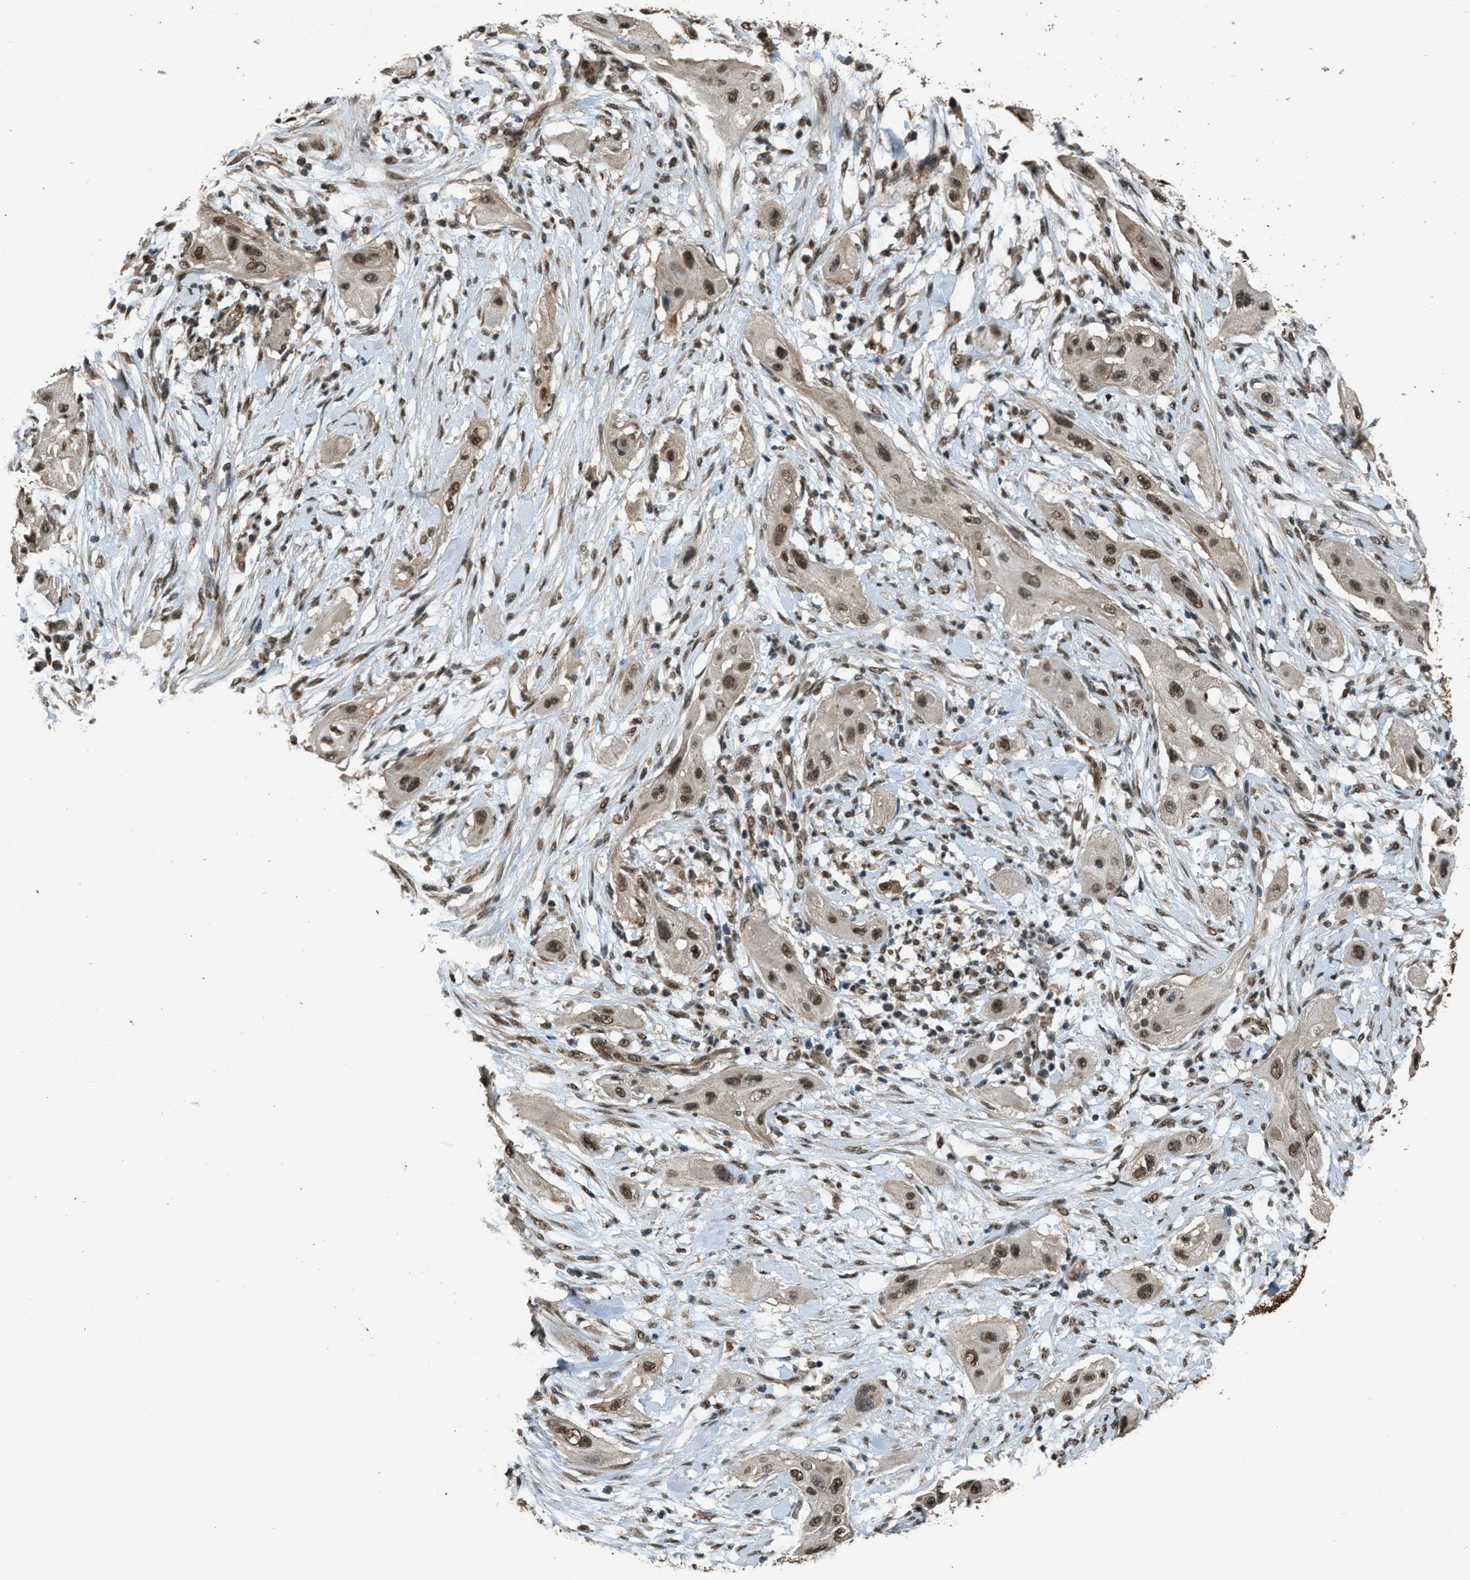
{"staining": {"intensity": "moderate", "quantity": ">75%", "location": "nuclear"}, "tissue": "lung cancer", "cell_type": "Tumor cells", "image_type": "cancer", "snomed": [{"axis": "morphology", "description": "Squamous cell carcinoma, NOS"}, {"axis": "topography", "description": "Lung"}], "caption": "Immunohistochemistry (IHC) staining of lung cancer, which shows medium levels of moderate nuclear positivity in approximately >75% of tumor cells indicating moderate nuclear protein expression. The staining was performed using DAB (3,3'-diaminobenzidine) (brown) for protein detection and nuclei were counterstained in hematoxylin (blue).", "gene": "SERTAD2", "patient": {"sex": "female", "age": 47}}